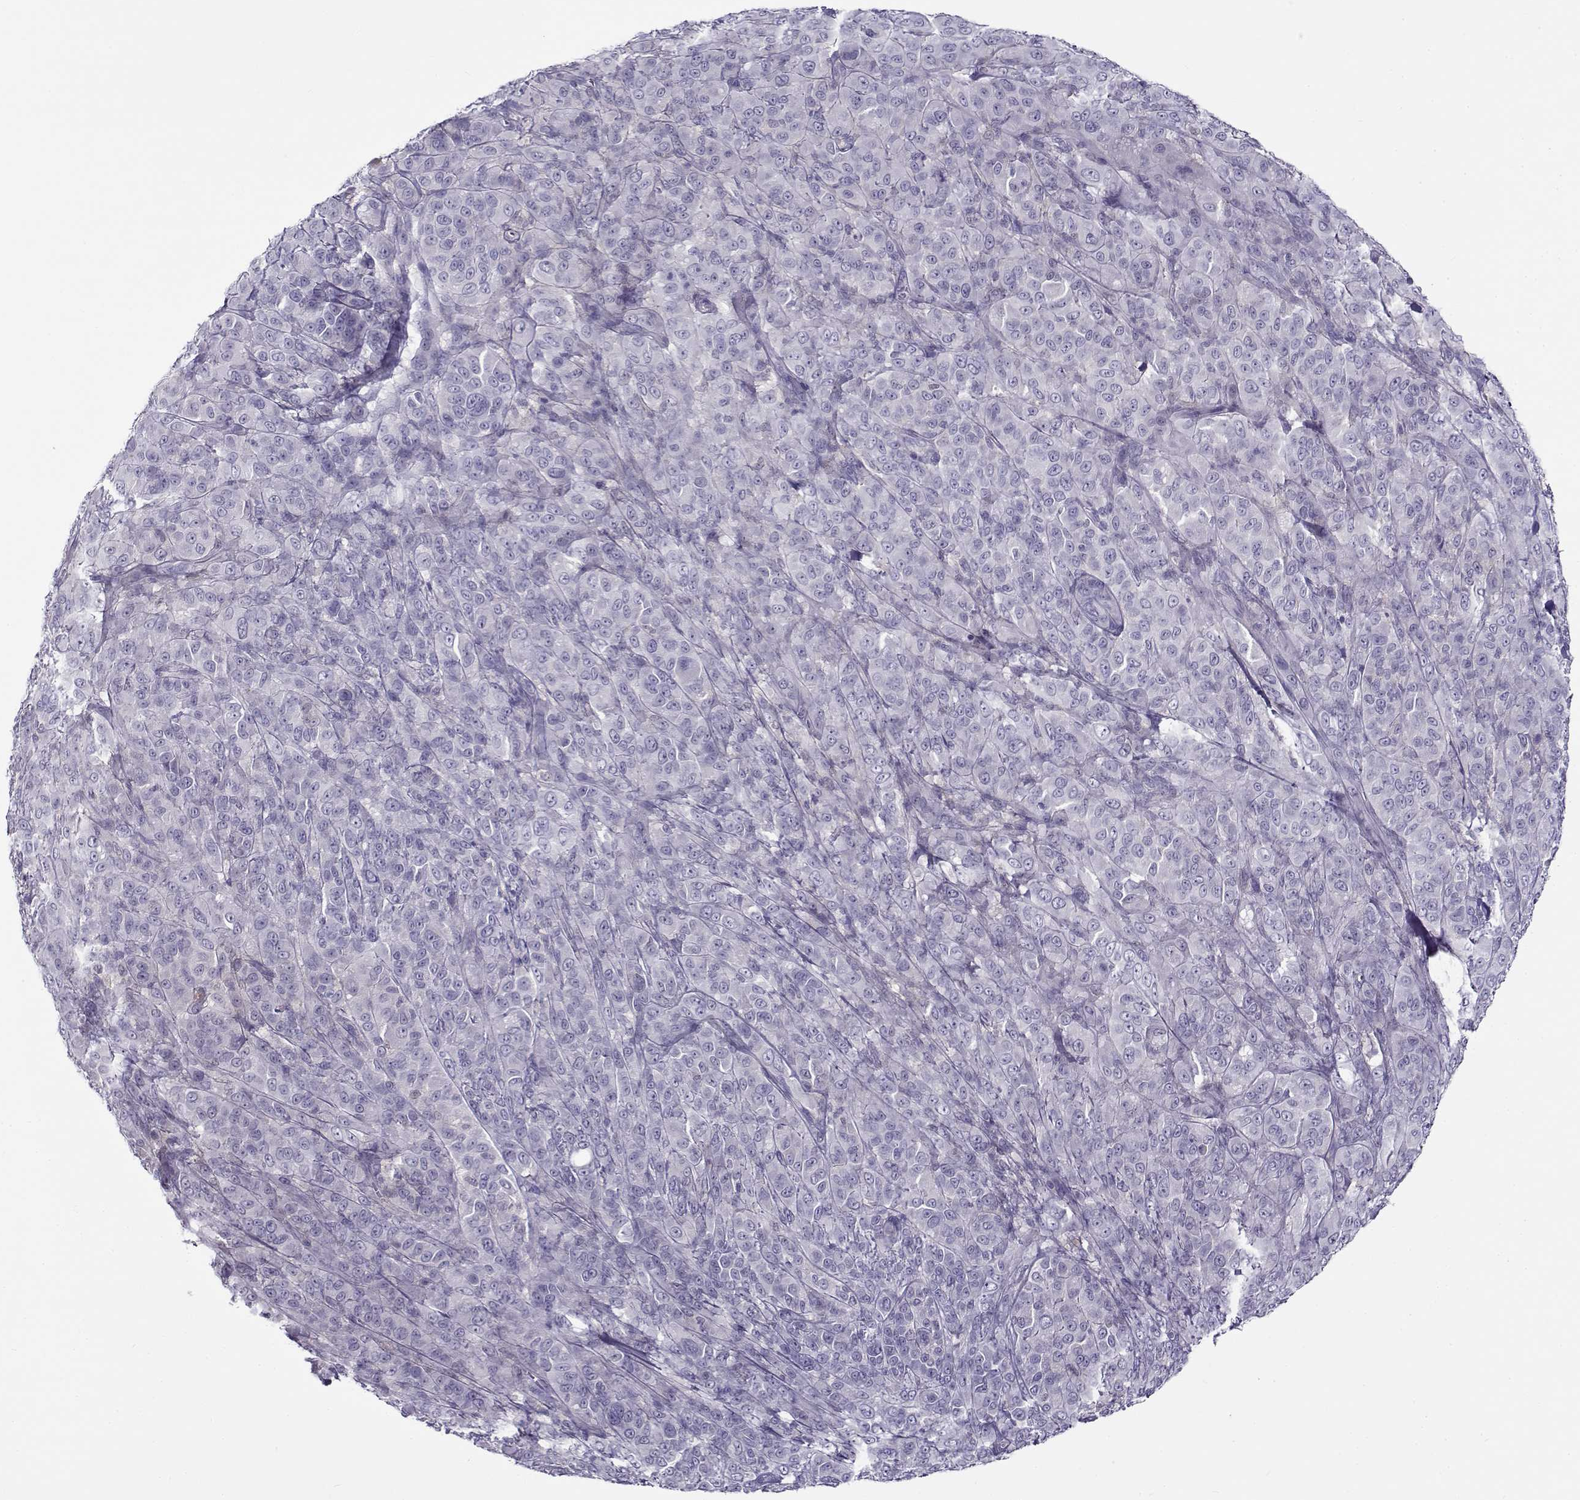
{"staining": {"intensity": "negative", "quantity": "none", "location": "none"}, "tissue": "melanoma", "cell_type": "Tumor cells", "image_type": "cancer", "snomed": [{"axis": "morphology", "description": "Malignant melanoma, NOS"}, {"axis": "topography", "description": "Skin"}], "caption": "This is an IHC image of malignant melanoma. There is no positivity in tumor cells.", "gene": "FEZF1", "patient": {"sex": "female", "age": 87}}